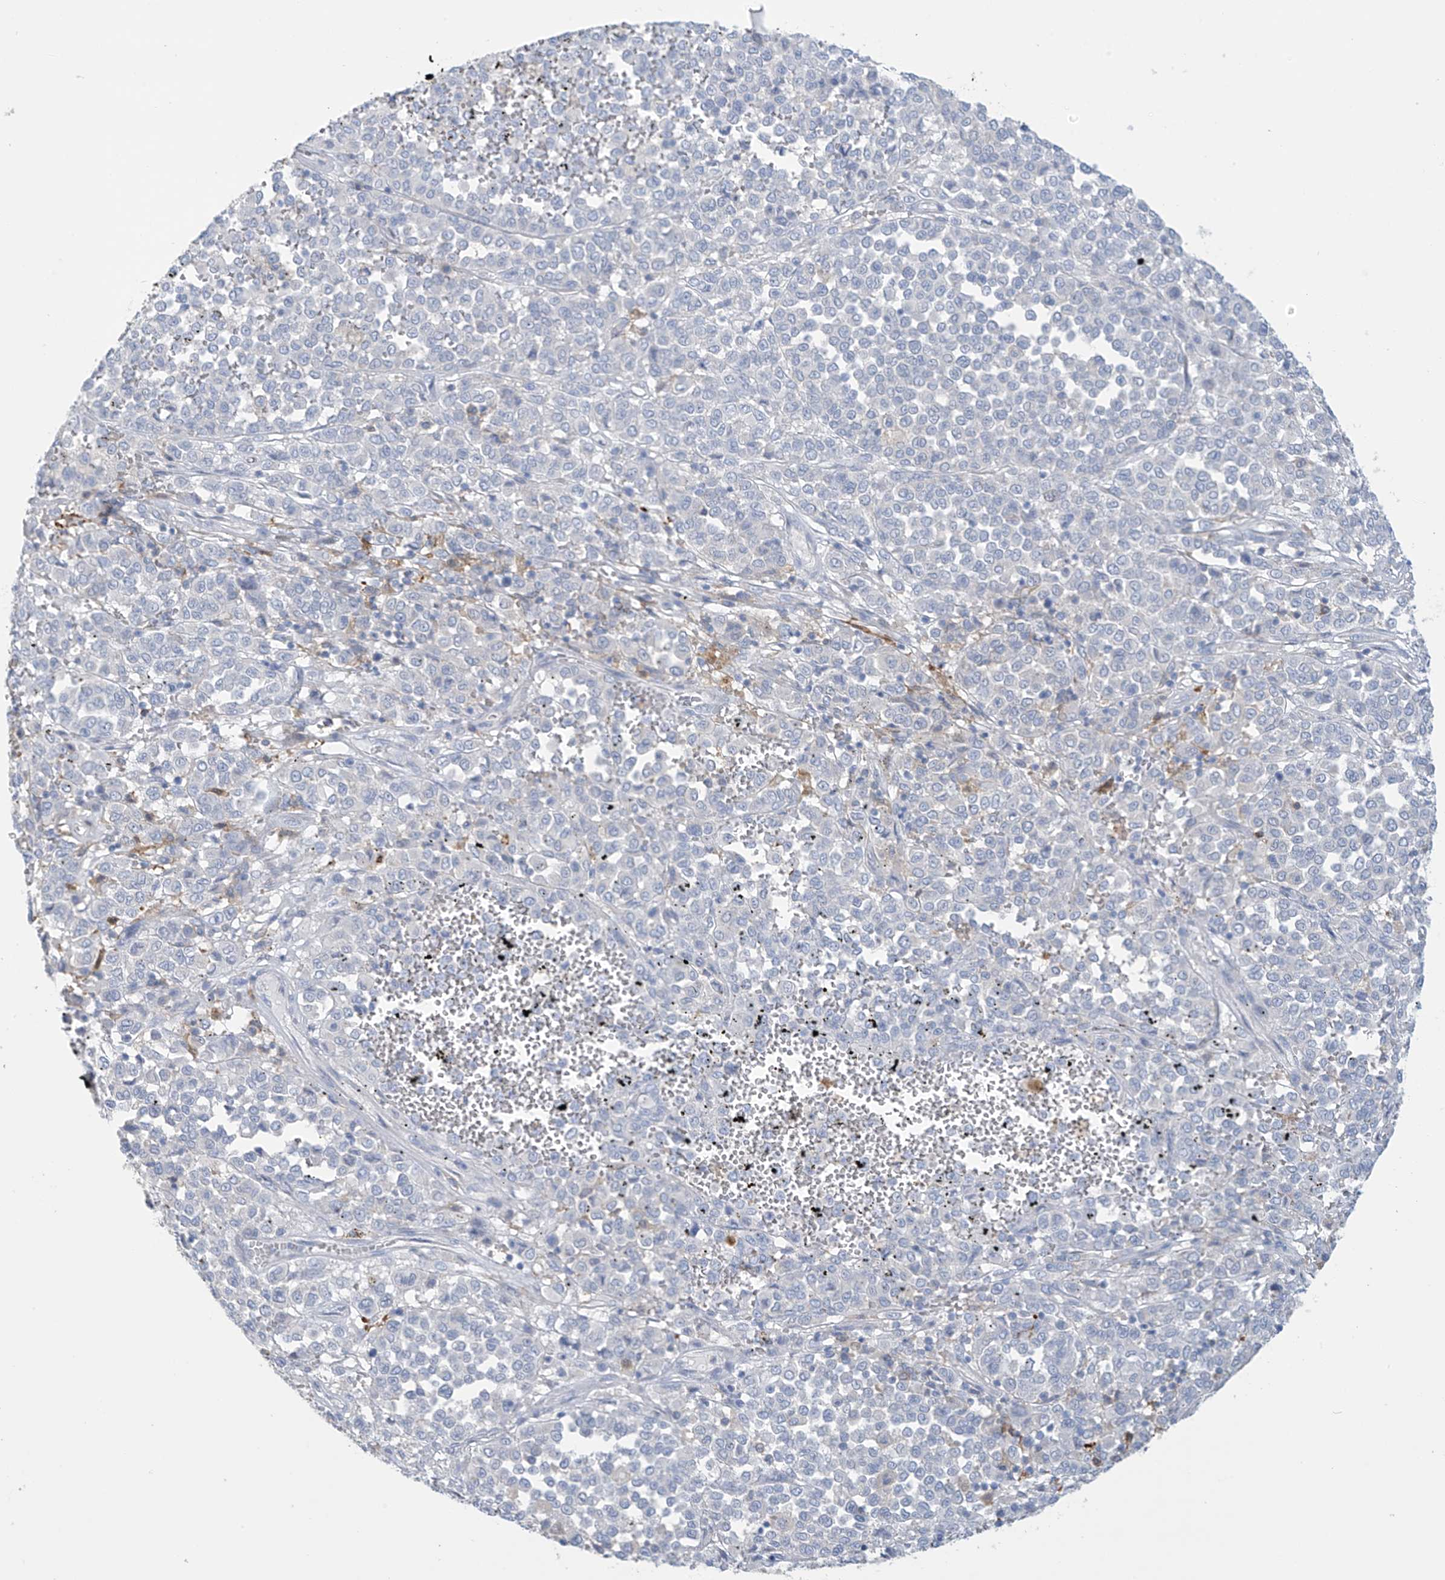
{"staining": {"intensity": "negative", "quantity": "none", "location": "none"}, "tissue": "melanoma", "cell_type": "Tumor cells", "image_type": "cancer", "snomed": [{"axis": "morphology", "description": "Malignant melanoma, Metastatic site"}, {"axis": "topography", "description": "Pancreas"}], "caption": "Micrograph shows no significant protein expression in tumor cells of malignant melanoma (metastatic site). (Stains: DAB IHC with hematoxylin counter stain, Microscopy: brightfield microscopy at high magnification).", "gene": "TRMT2B", "patient": {"sex": "female", "age": 30}}